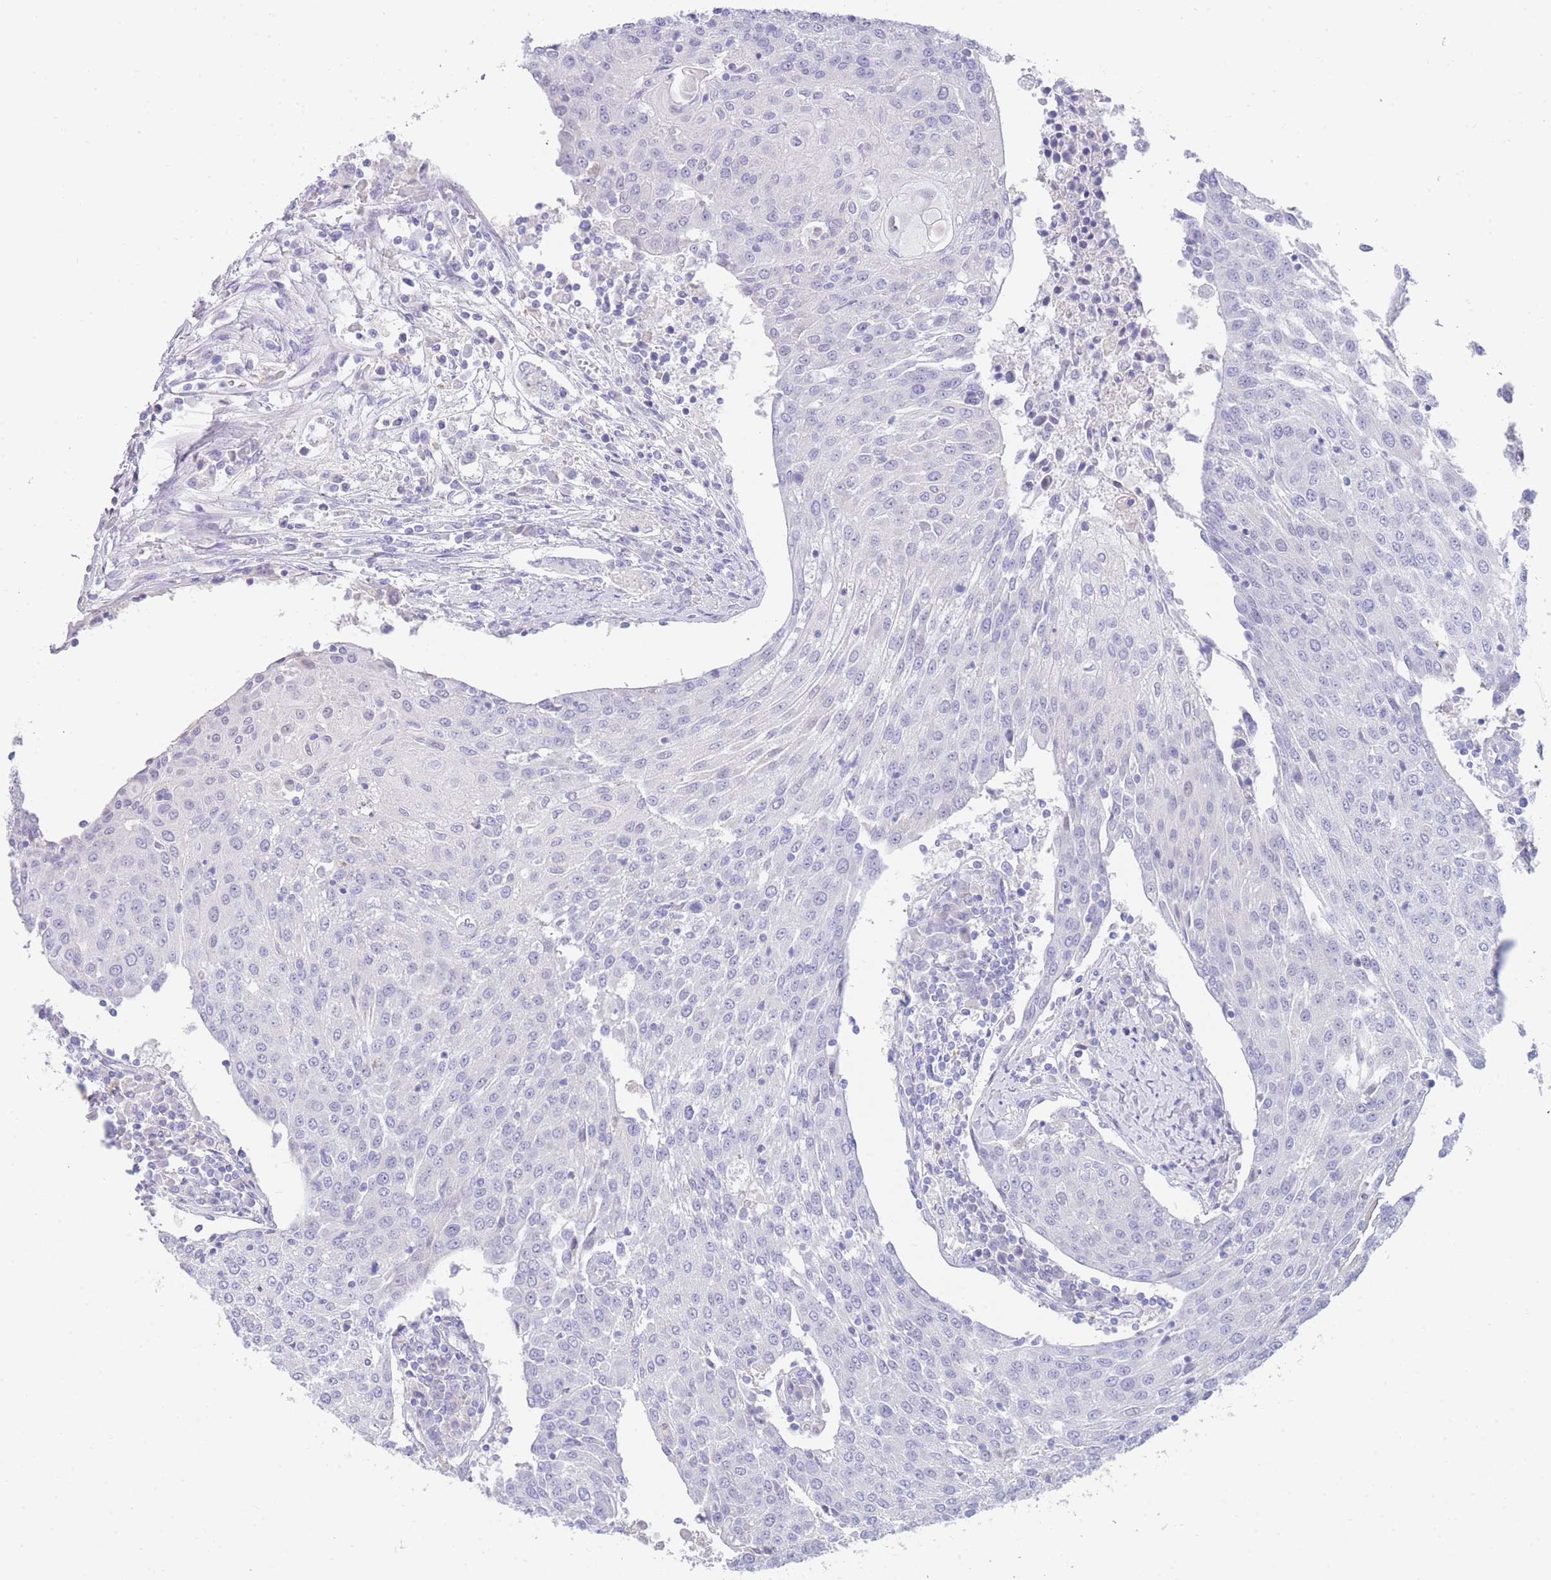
{"staining": {"intensity": "negative", "quantity": "none", "location": "none"}, "tissue": "urothelial cancer", "cell_type": "Tumor cells", "image_type": "cancer", "snomed": [{"axis": "morphology", "description": "Urothelial carcinoma, High grade"}, {"axis": "topography", "description": "Urinary bladder"}], "caption": "This is a micrograph of immunohistochemistry staining of urothelial carcinoma (high-grade), which shows no staining in tumor cells.", "gene": "LRRC37A", "patient": {"sex": "female", "age": 85}}